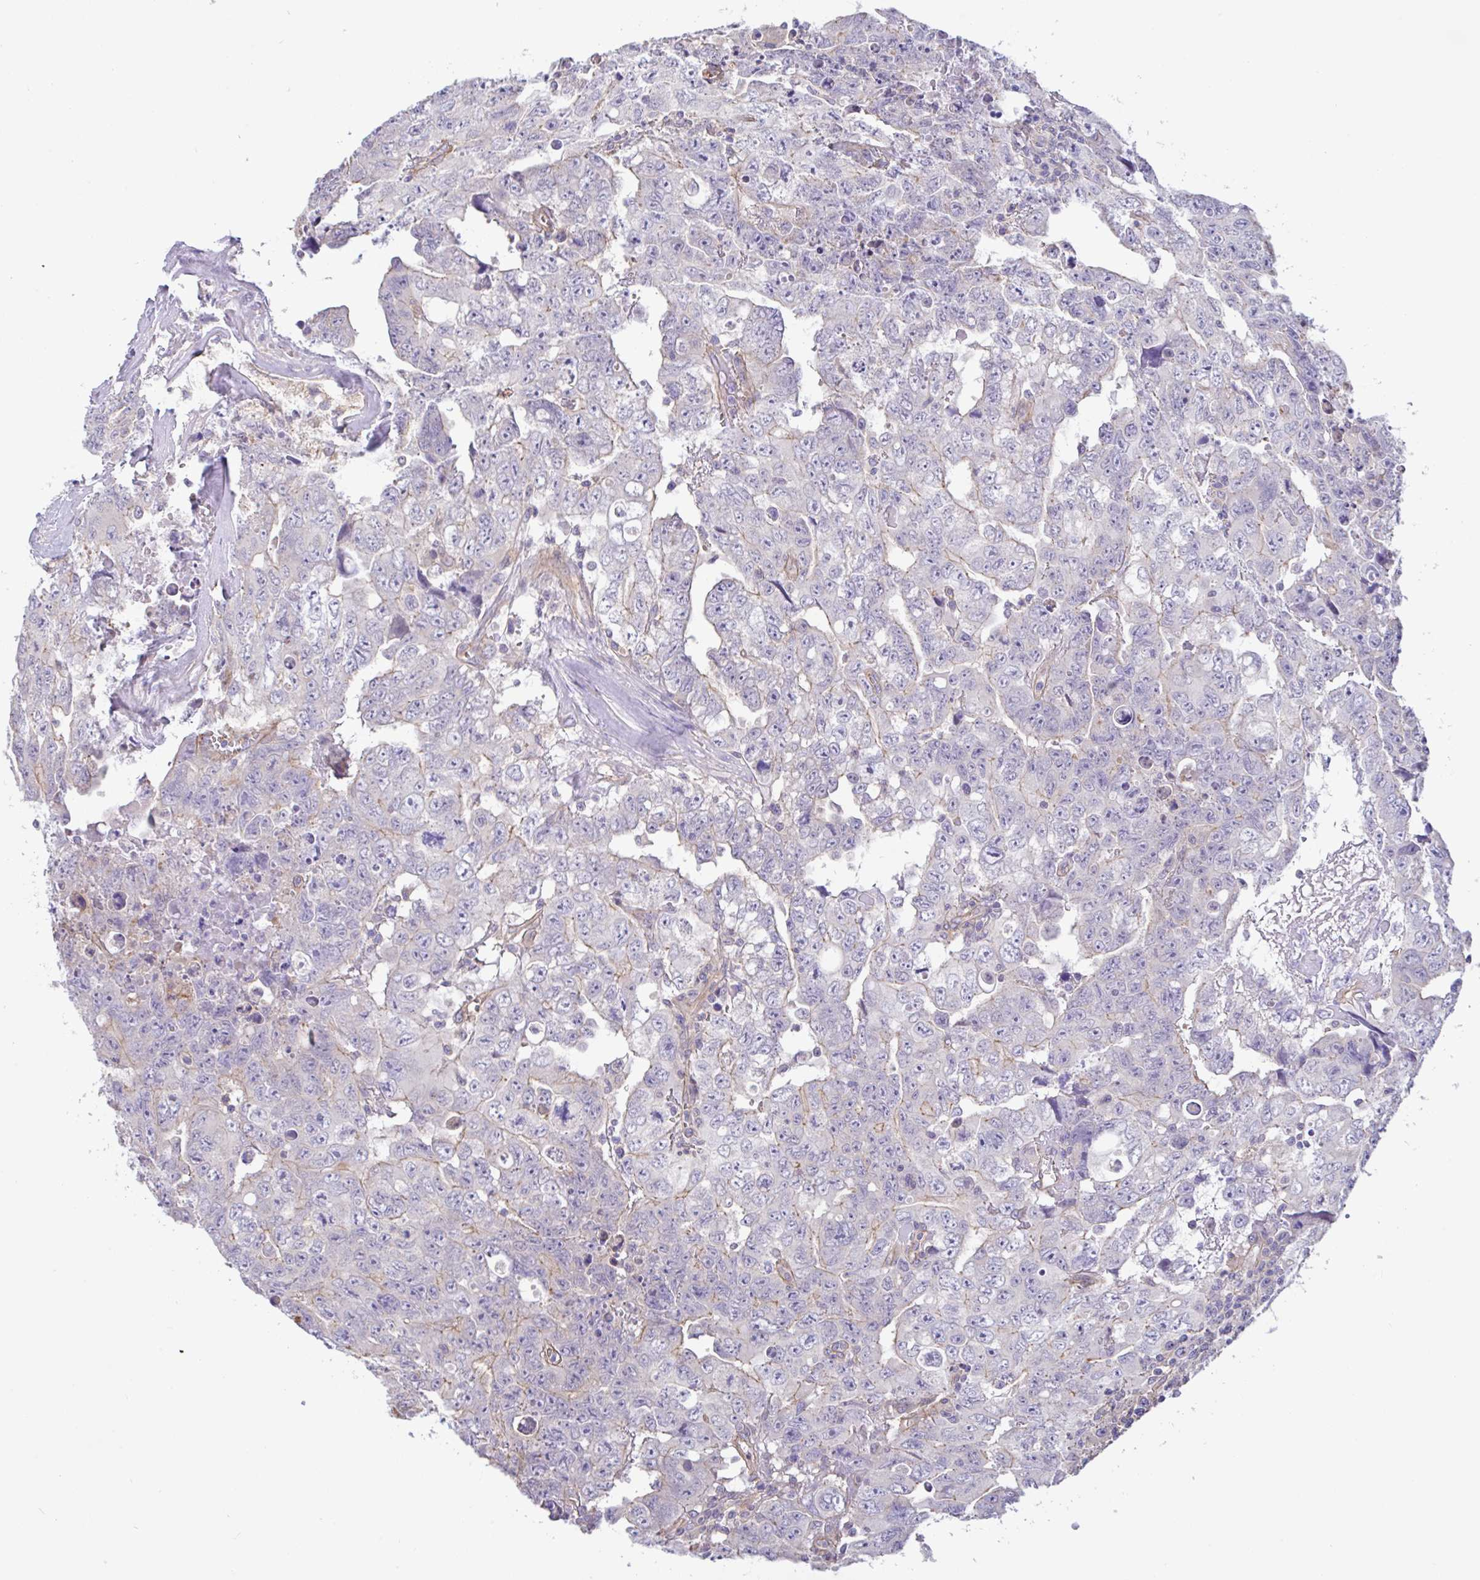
{"staining": {"intensity": "weak", "quantity": "<25%", "location": "cytoplasmic/membranous"}, "tissue": "testis cancer", "cell_type": "Tumor cells", "image_type": "cancer", "snomed": [{"axis": "morphology", "description": "Carcinoma, Embryonal, NOS"}, {"axis": "topography", "description": "Testis"}], "caption": "Immunohistochemistry (IHC) micrograph of neoplastic tissue: human testis cancer stained with DAB (3,3'-diaminobenzidine) reveals no significant protein staining in tumor cells. Brightfield microscopy of immunohistochemistry (IHC) stained with DAB (3,3'-diaminobenzidine) (brown) and hematoxylin (blue), captured at high magnification.", "gene": "PLCD4", "patient": {"sex": "male", "age": 24}}